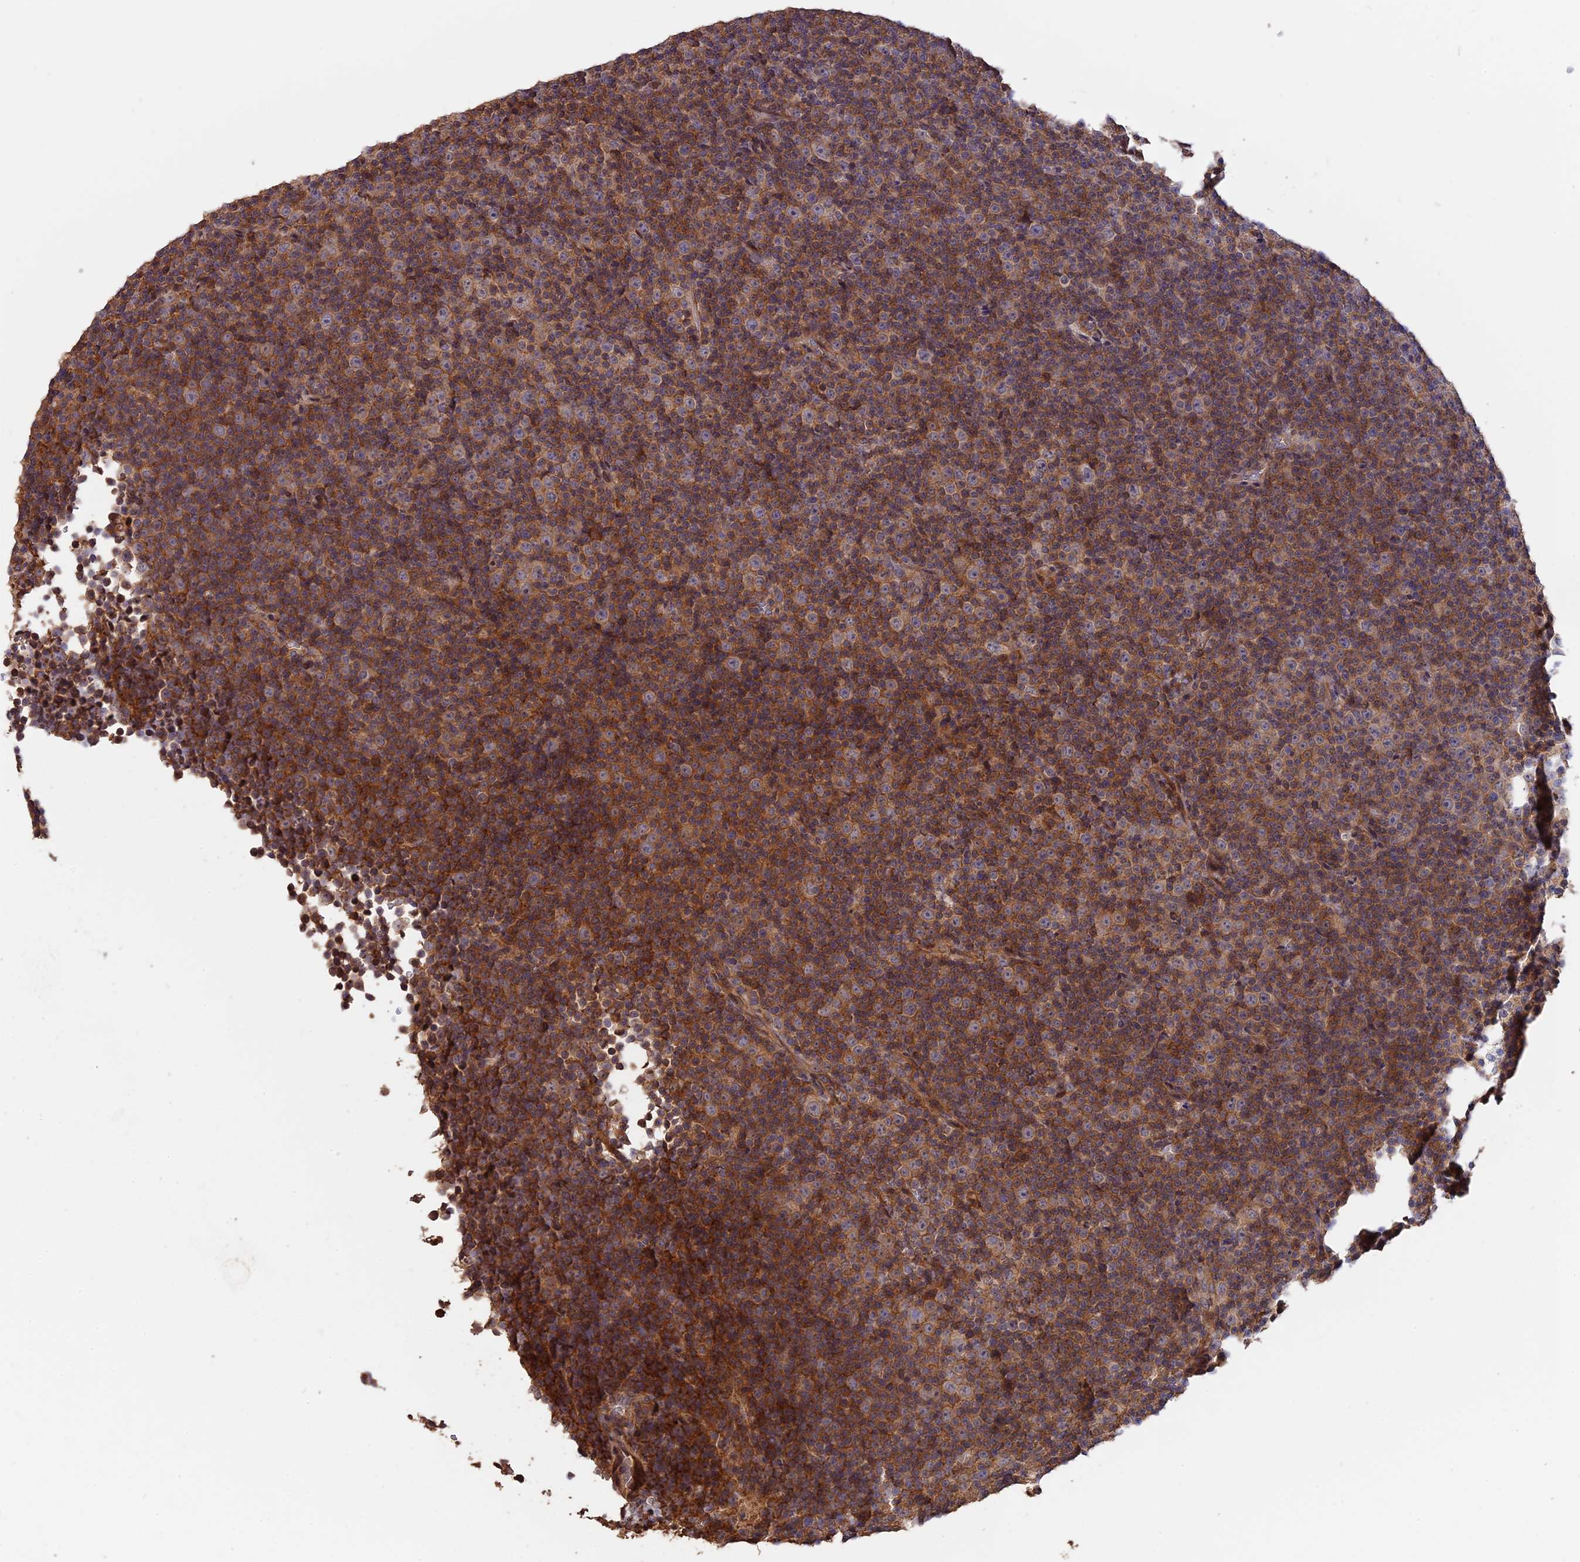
{"staining": {"intensity": "moderate", "quantity": "25%-75%", "location": "cytoplasmic/membranous"}, "tissue": "lymphoma", "cell_type": "Tumor cells", "image_type": "cancer", "snomed": [{"axis": "morphology", "description": "Malignant lymphoma, non-Hodgkin's type, Low grade"}, {"axis": "topography", "description": "Lymph node"}], "caption": "Tumor cells demonstrate medium levels of moderate cytoplasmic/membranous positivity in about 25%-75% of cells in lymphoma.", "gene": "RASAL1", "patient": {"sex": "female", "age": 67}}